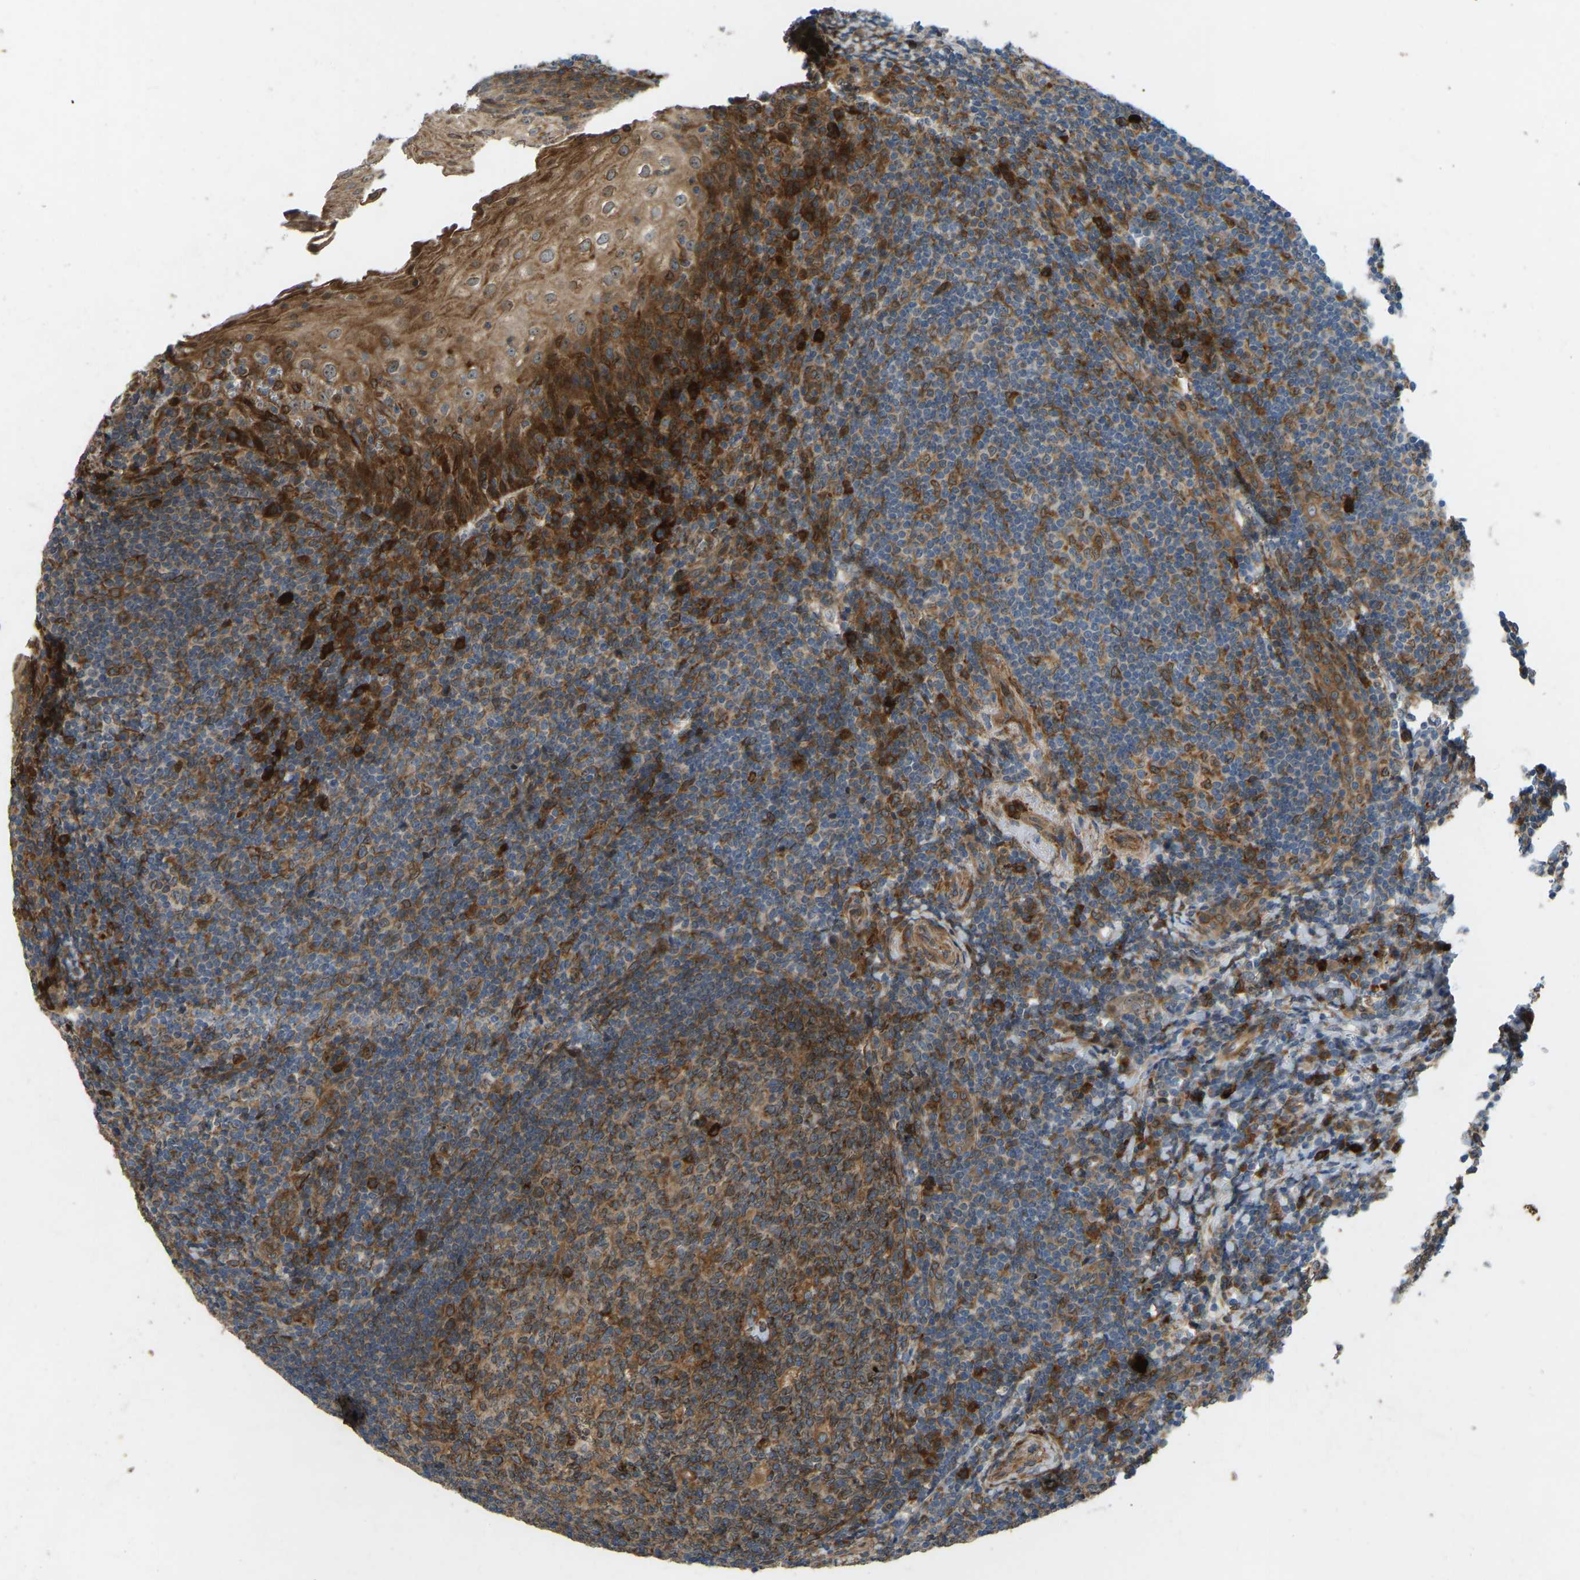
{"staining": {"intensity": "strong", "quantity": ">75%", "location": "cytoplasmic/membranous"}, "tissue": "tonsil", "cell_type": "Germinal center cells", "image_type": "normal", "snomed": [{"axis": "morphology", "description": "Normal tissue, NOS"}, {"axis": "topography", "description": "Tonsil"}], "caption": "Tonsil was stained to show a protein in brown. There is high levels of strong cytoplasmic/membranous staining in about >75% of germinal center cells. (DAB = brown stain, brightfield microscopy at high magnification).", "gene": "OS9", "patient": {"sex": "male", "age": 37}}